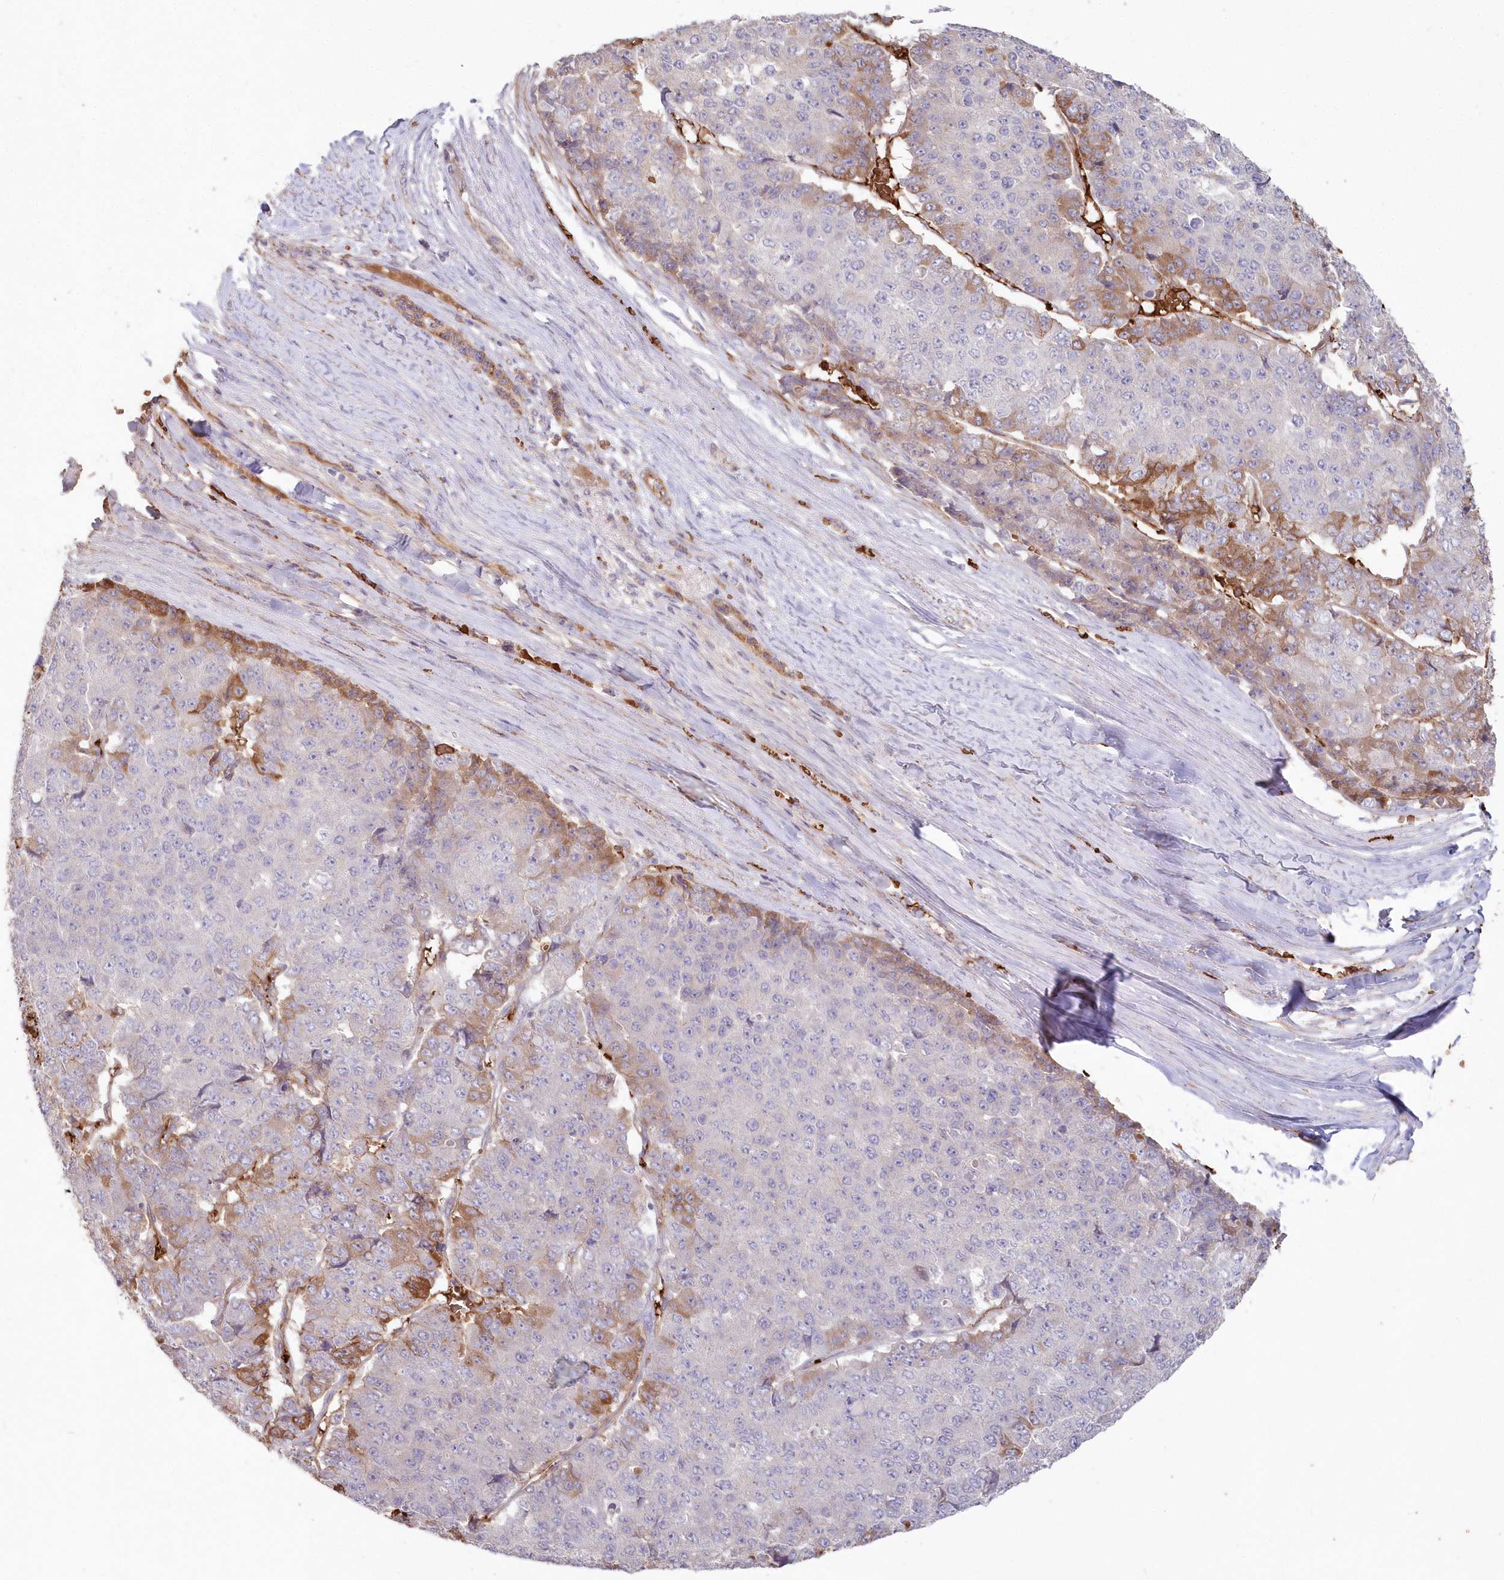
{"staining": {"intensity": "moderate", "quantity": "25%-75%", "location": "cytoplasmic/membranous,nuclear"}, "tissue": "pancreatic cancer", "cell_type": "Tumor cells", "image_type": "cancer", "snomed": [{"axis": "morphology", "description": "Adenocarcinoma, NOS"}, {"axis": "topography", "description": "Pancreas"}], "caption": "Protein expression analysis of human pancreatic cancer (adenocarcinoma) reveals moderate cytoplasmic/membranous and nuclear positivity in approximately 25%-75% of tumor cells.", "gene": "SERINC1", "patient": {"sex": "male", "age": 50}}